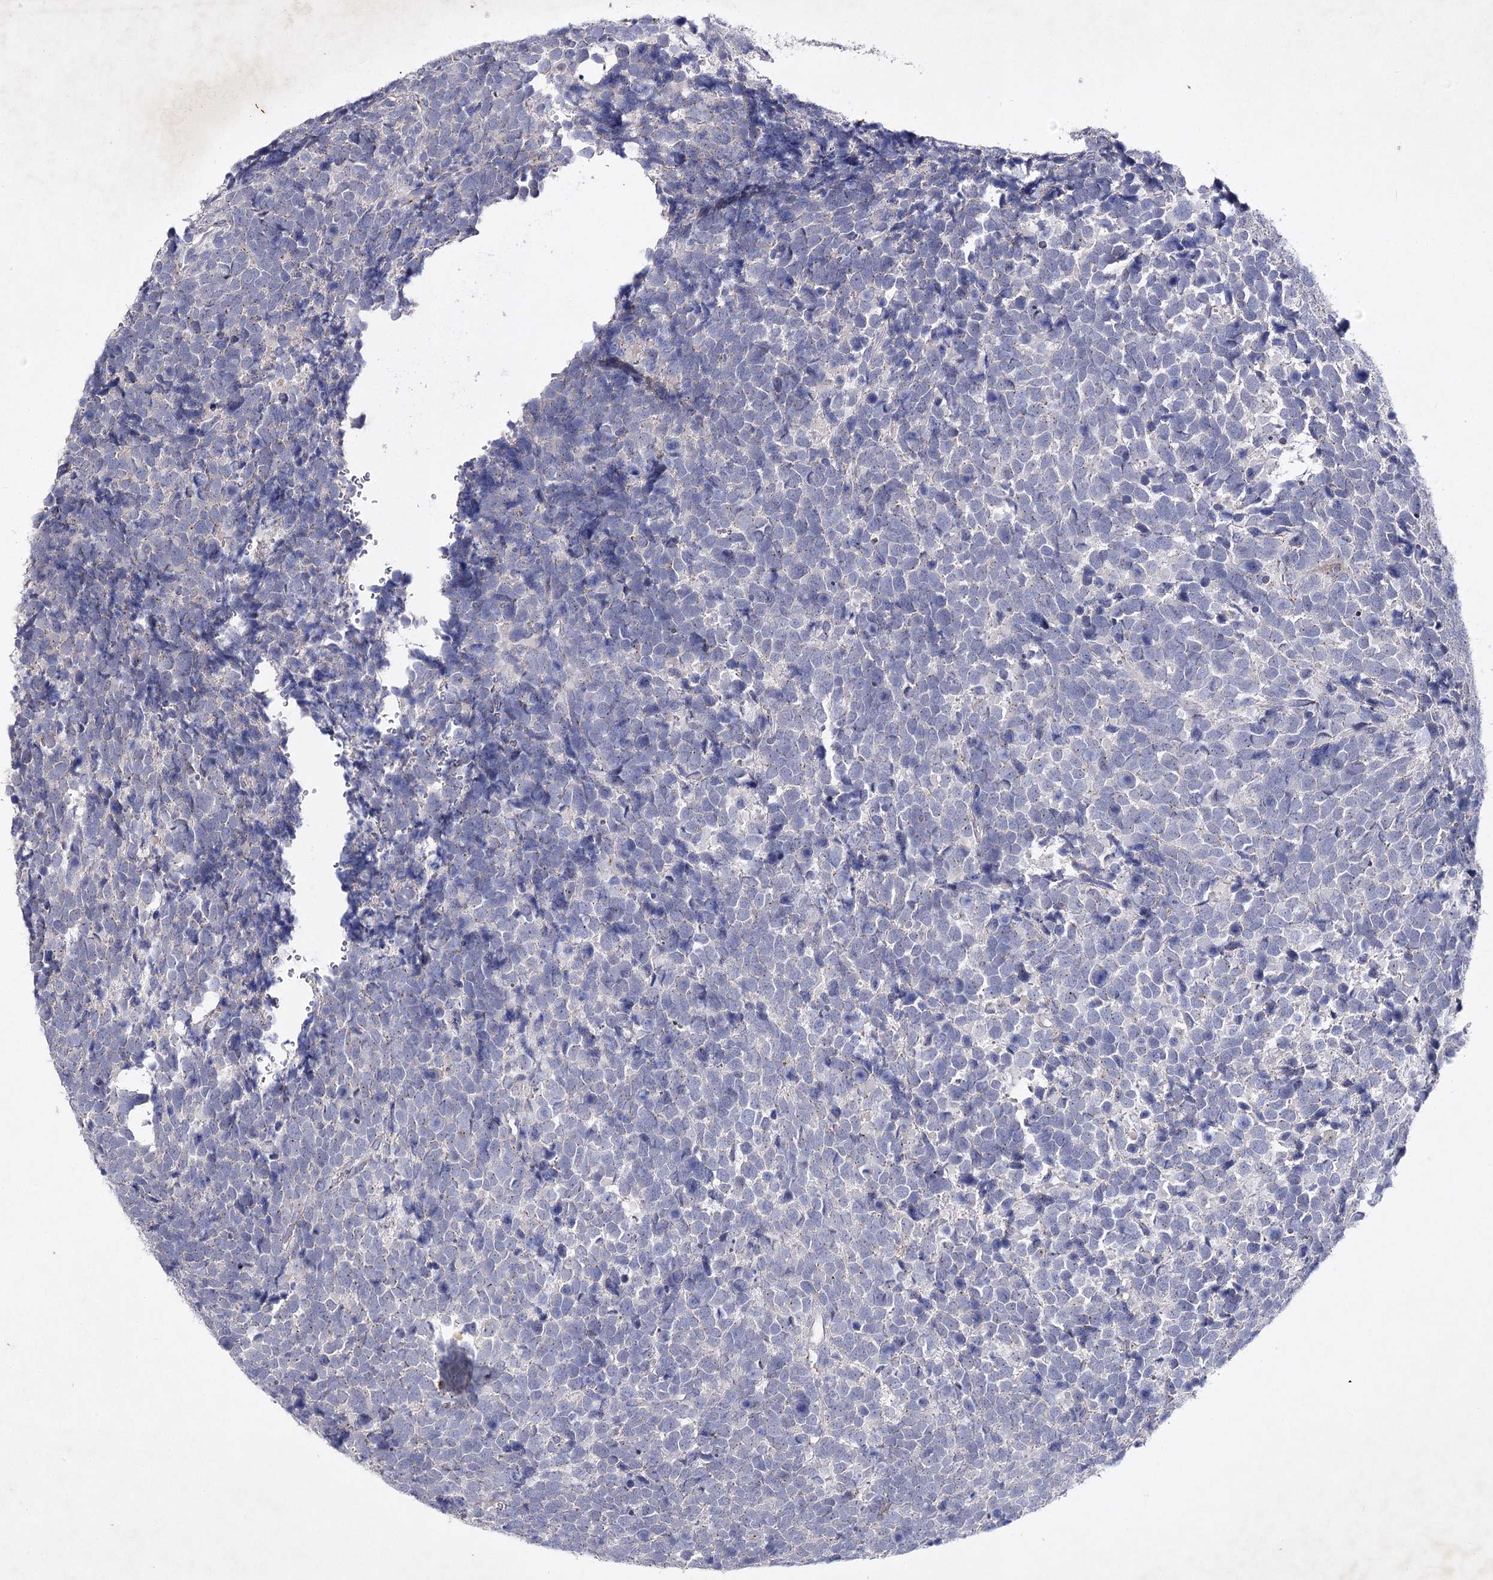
{"staining": {"intensity": "negative", "quantity": "none", "location": "none"}, "tissue": "urothelial cancer", "cell_type": "Tumor cells", "image_type": "cancer", "snomed": [{"axis": "morphology", "description": "Urothelial carcinoma, High grade"}, {"axis": "topography", "description": "Urinary bladder"}], "caption": "Photomicrograph shows no protein expression in tumor cells of urothelial cancer tissue.", "gene": "COX15", "patient": {"sex": "female", "age": 82}}